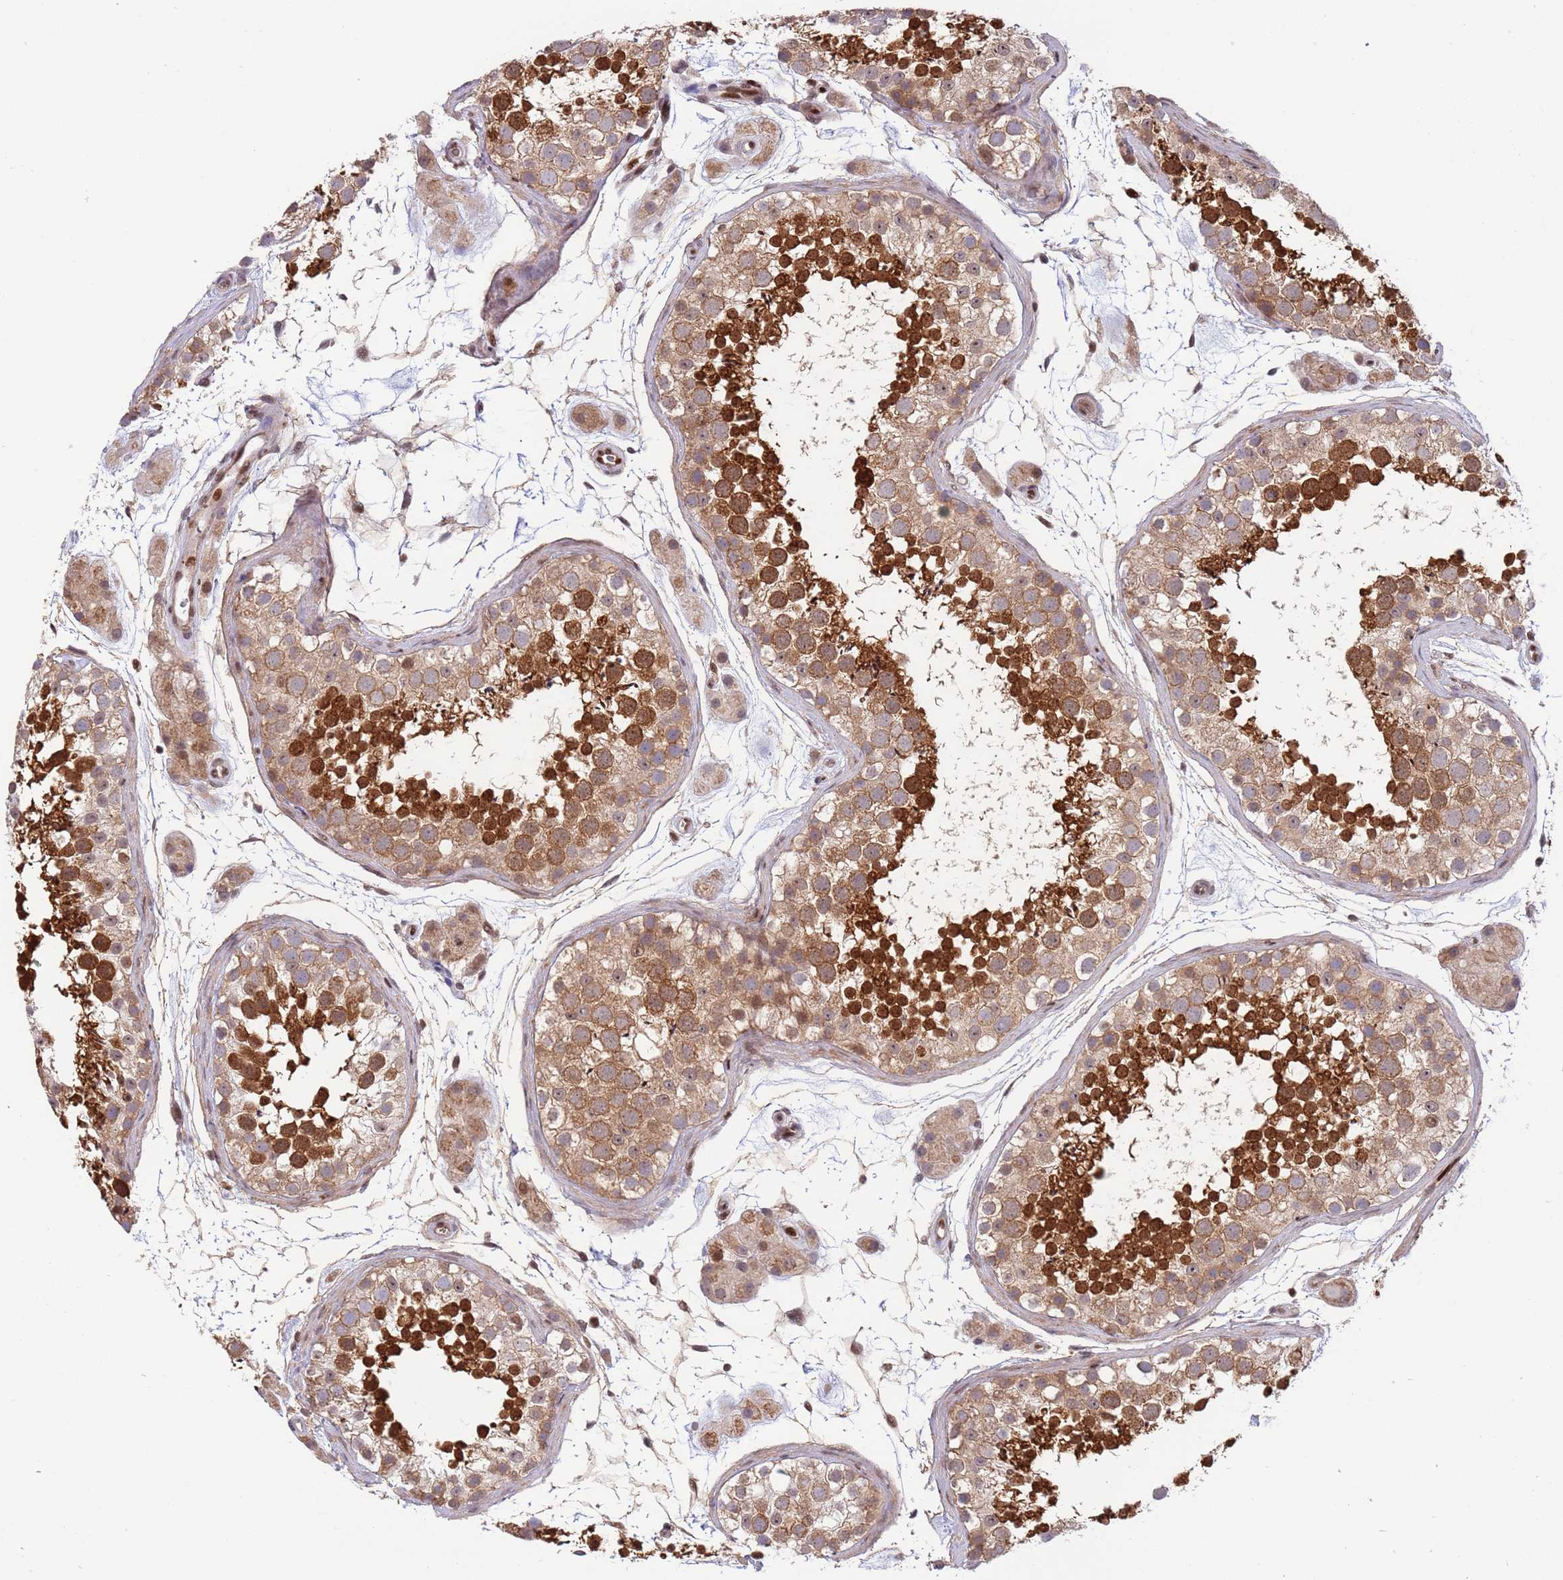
{"staining": {"intensity": "strong", "quantity": "25%-75%", "location": "cytoplasmic/membranous,nuclear"}, "tissue": "testis", "cell_type": "Cells in seminiferous ducts", "image_type": "normal", "snomed": [{"axis": "morphology", "description": "Normal tissue, NOS"}, {"axis": "topography", "description": "Testis"}], "caption": "Immunohistochemical staining of benign testis exhibits high levels of strong cytoplasmic/membranous,nuclear staining in approximately 25%-75% of cells in seminiferous ducts. (Stains: DAB (3,3'-diaminobenzidine) in brown, nuclei in blue, Microscopy: brightfield microscopy at high magnification).", "gene": "TBX10", "patient": {"sex": "male", "age": 41}}